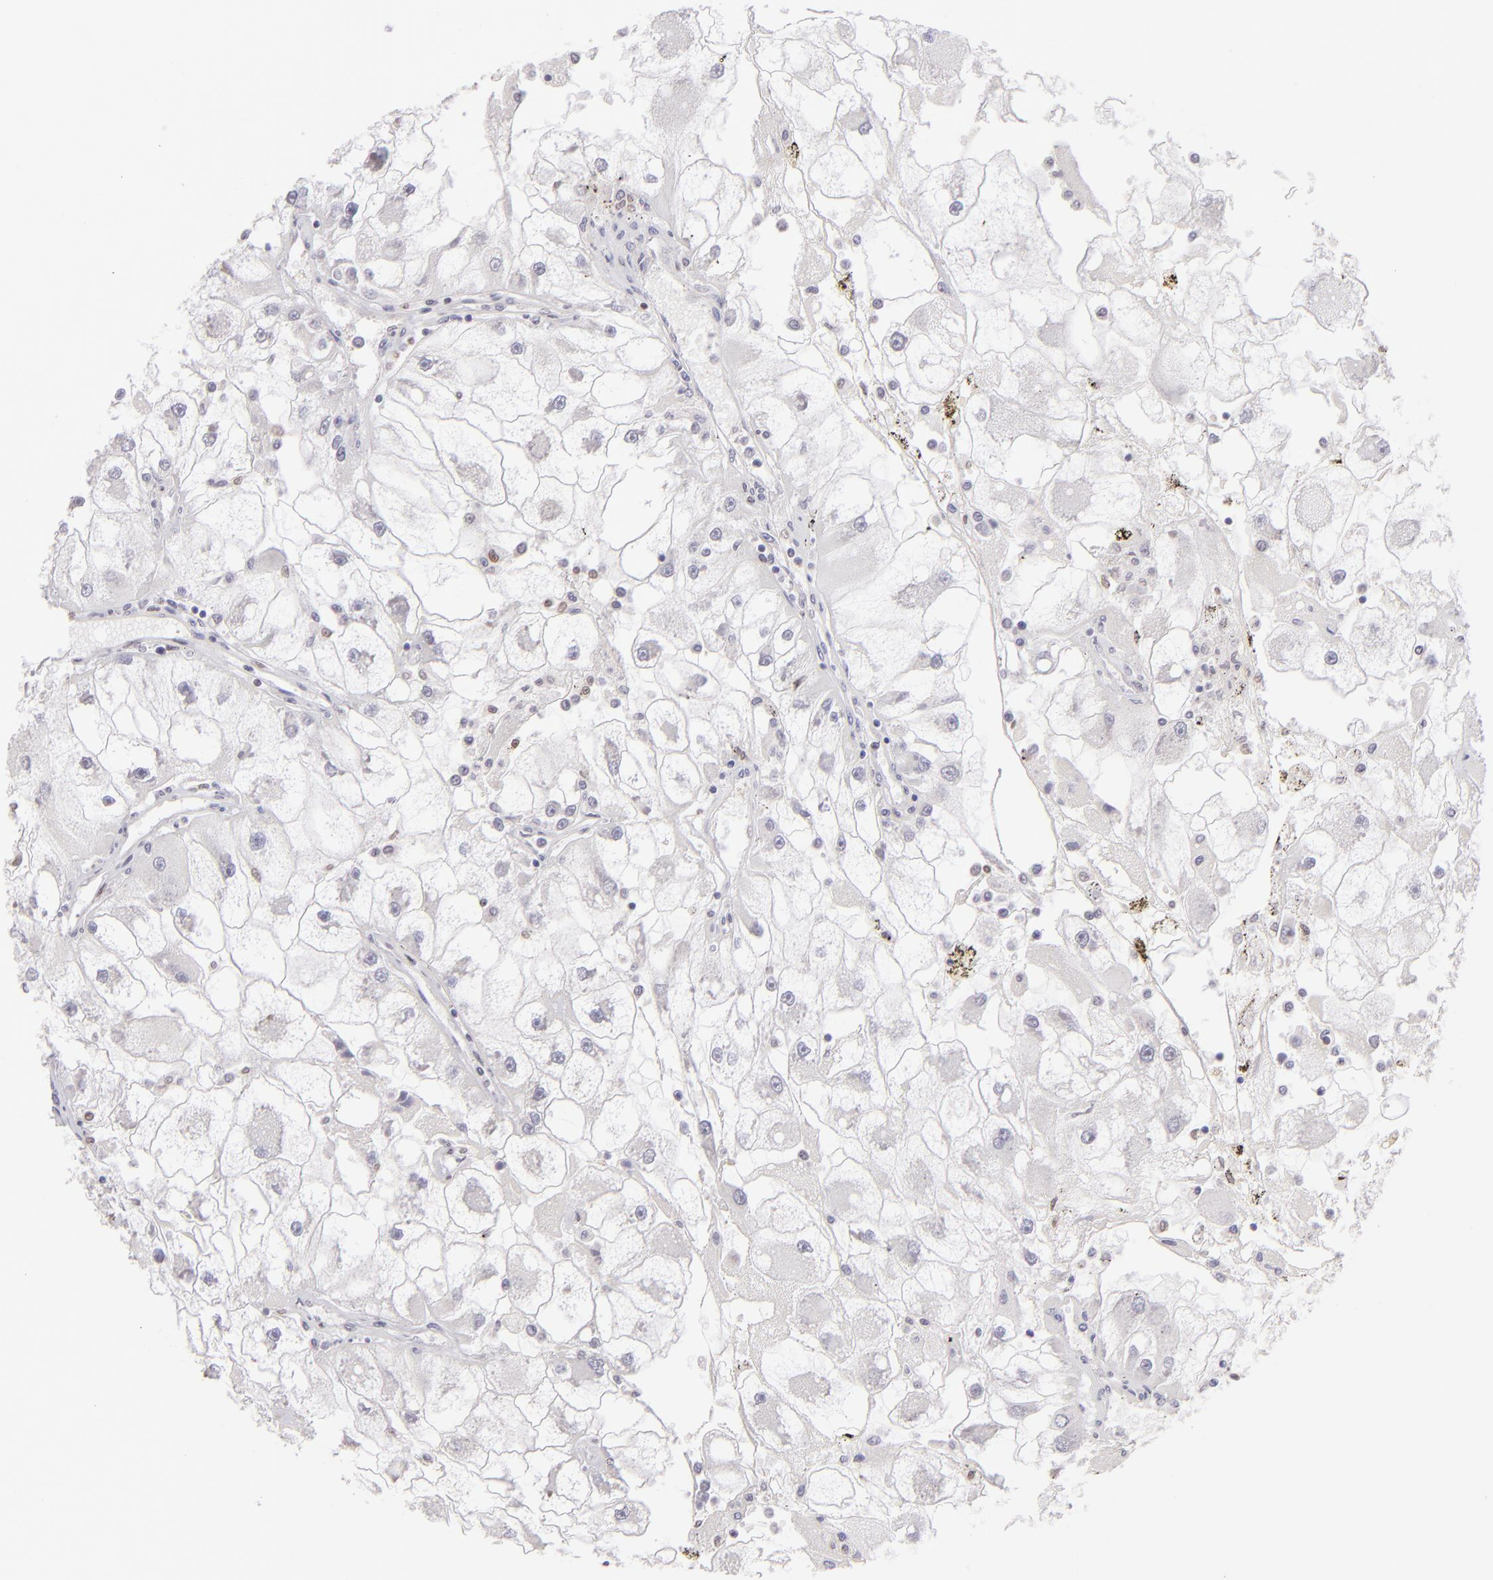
{"staining": {"intensity": "negative", "quantity": "none", "location": "none"}, "tissue": "renal cancer", "cell_type": "Tumor cells", "image_type": "cancer", "snomed": [{"axis": "morphology", "description": "Adenocarcinoma, NOS"}, {"axis": "topography", "description": "Kidney"}], "caption": "The photomicrograph exhibits no staining of tumor cells in renal cancer.", "gene": "POU2F1", "patient": {"sex": "female", "age": 73}}